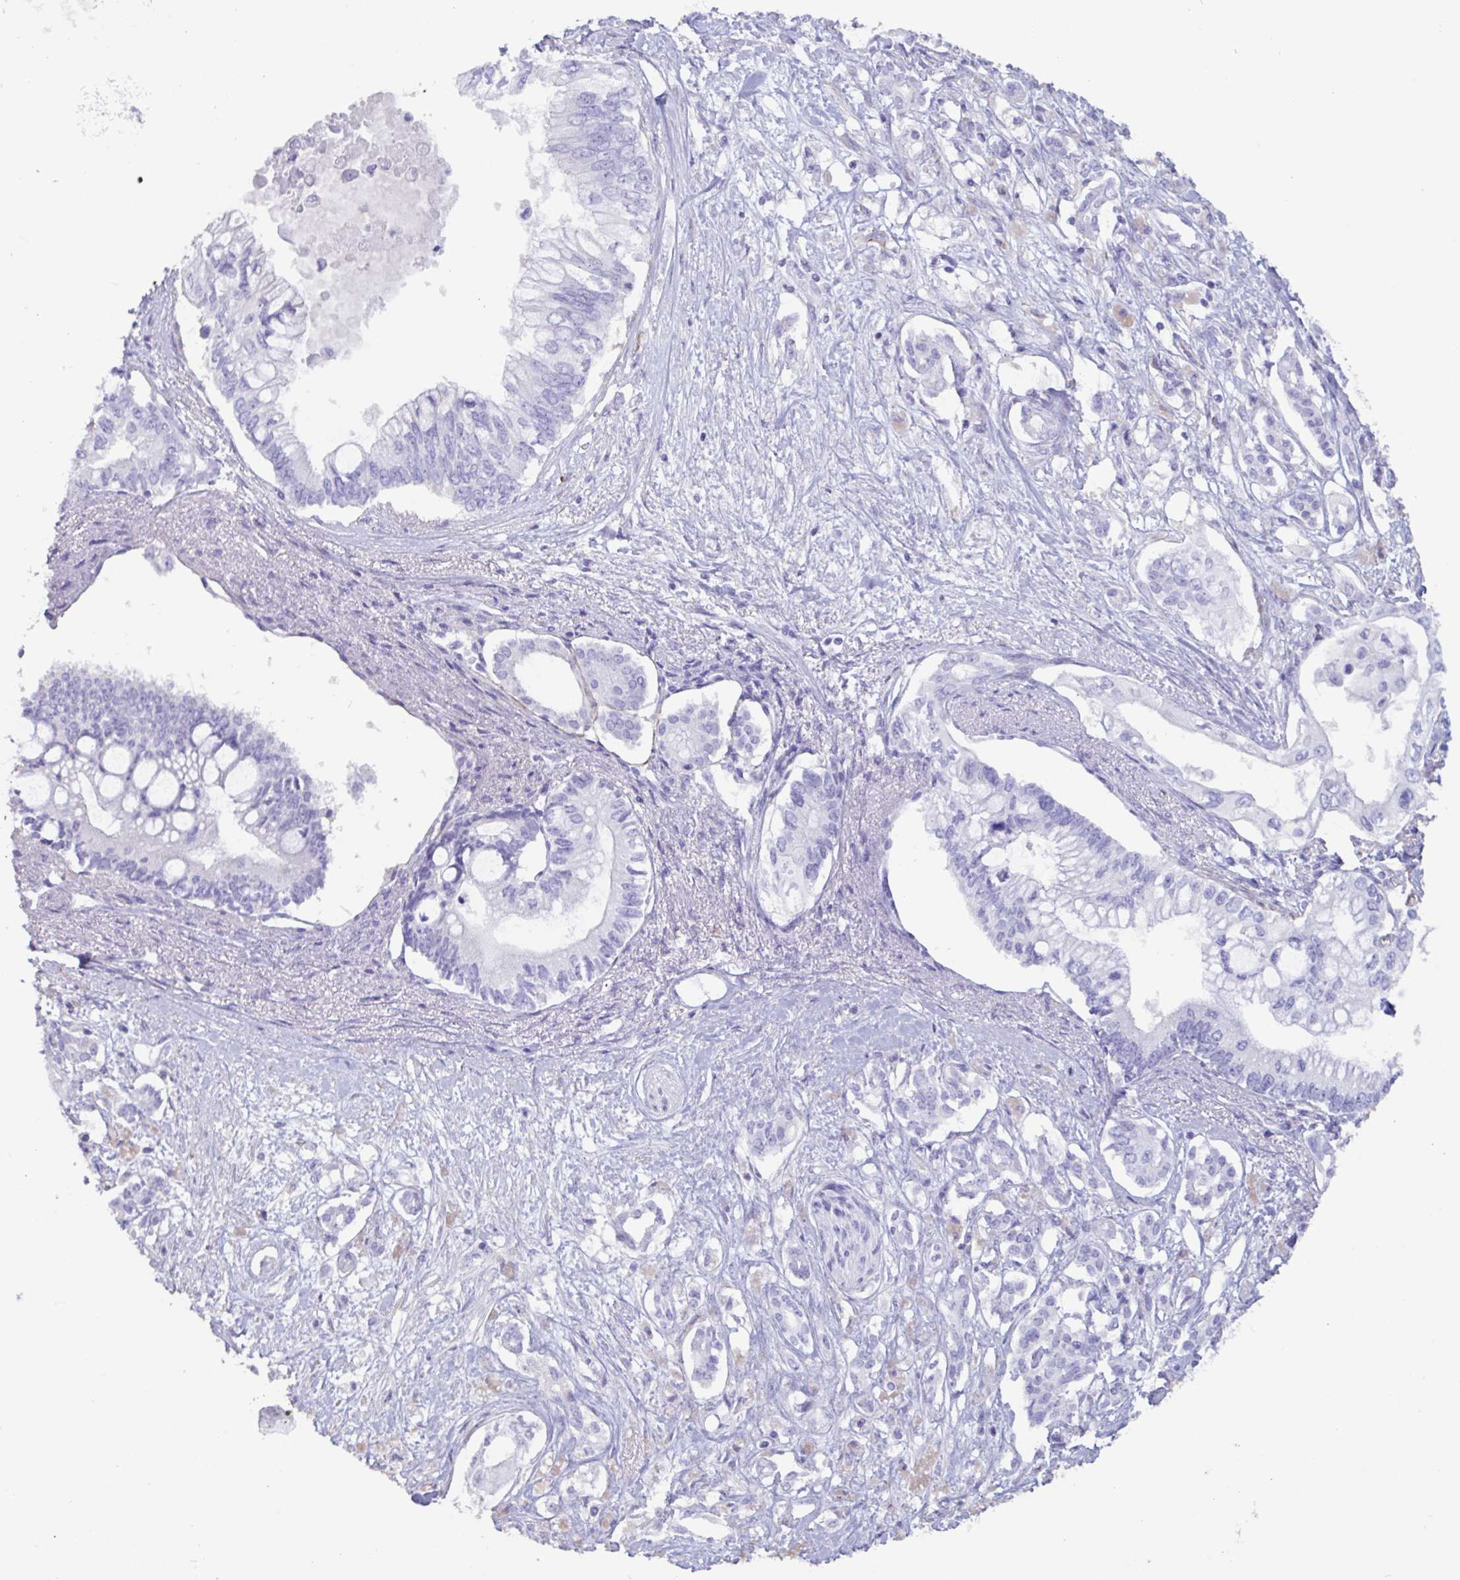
{"staining": {"intensity": "negative", "quantity": "none", "location": "none"}, "tissue": "pancreatic cancer", "cell_type": "Tumor cells", "image_type": "cancer", "snomed": [{"axis": "morphology", "description": "Adenocarcinoma, NOS"}, {"axis": "topography", "description": "Pancreas"}], "caption": "An IHC photomicrograph of pancreatic cancer (adenocarcinoma) is shown. There is no staining in tumor cells of pancreatic cancer (adenocarcinoma).", "gene": "TNNC1", "patient": {"sex": "female", "age": 63}}